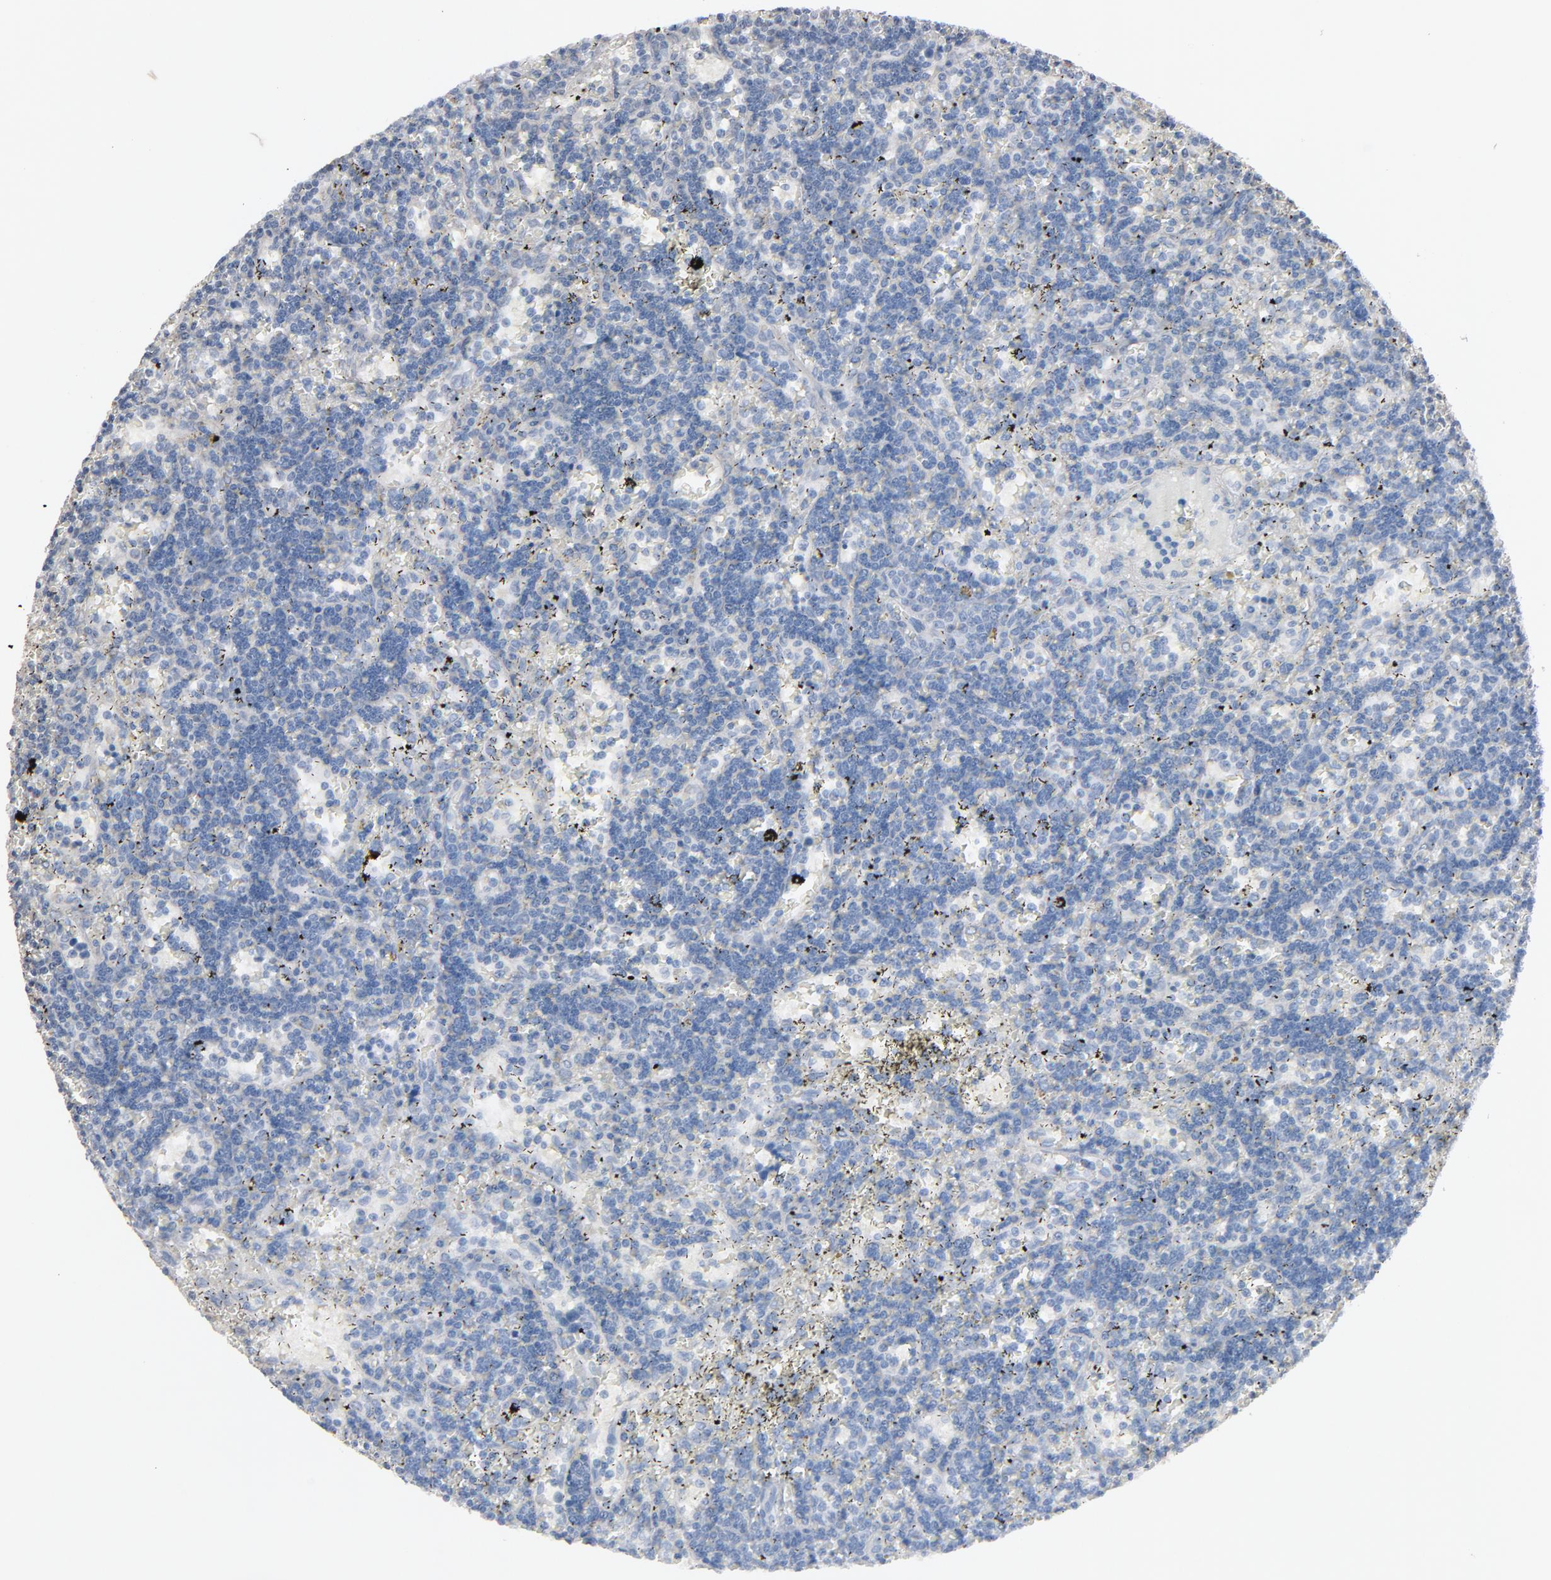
{"staining": {"intensity": "negative", "quantity": "none", "location": "none"}, "tissue": "lymphoma", "cell_type": "Tumor cells", "image_type": "cancer", "snomed": [{"axis": "morphology", "description": "Malignant lymphoma, non-Hodgkin's type, Low grade"}, {"axis": "topography", "description": "Spleen"}], "caption": "The micrograph displays no staining of tumor cells in malignant lymphoma, non-Hodgkin's type (low-grade).", "gene": "MT3", "patient": {"sex": "male", "age": 60}}